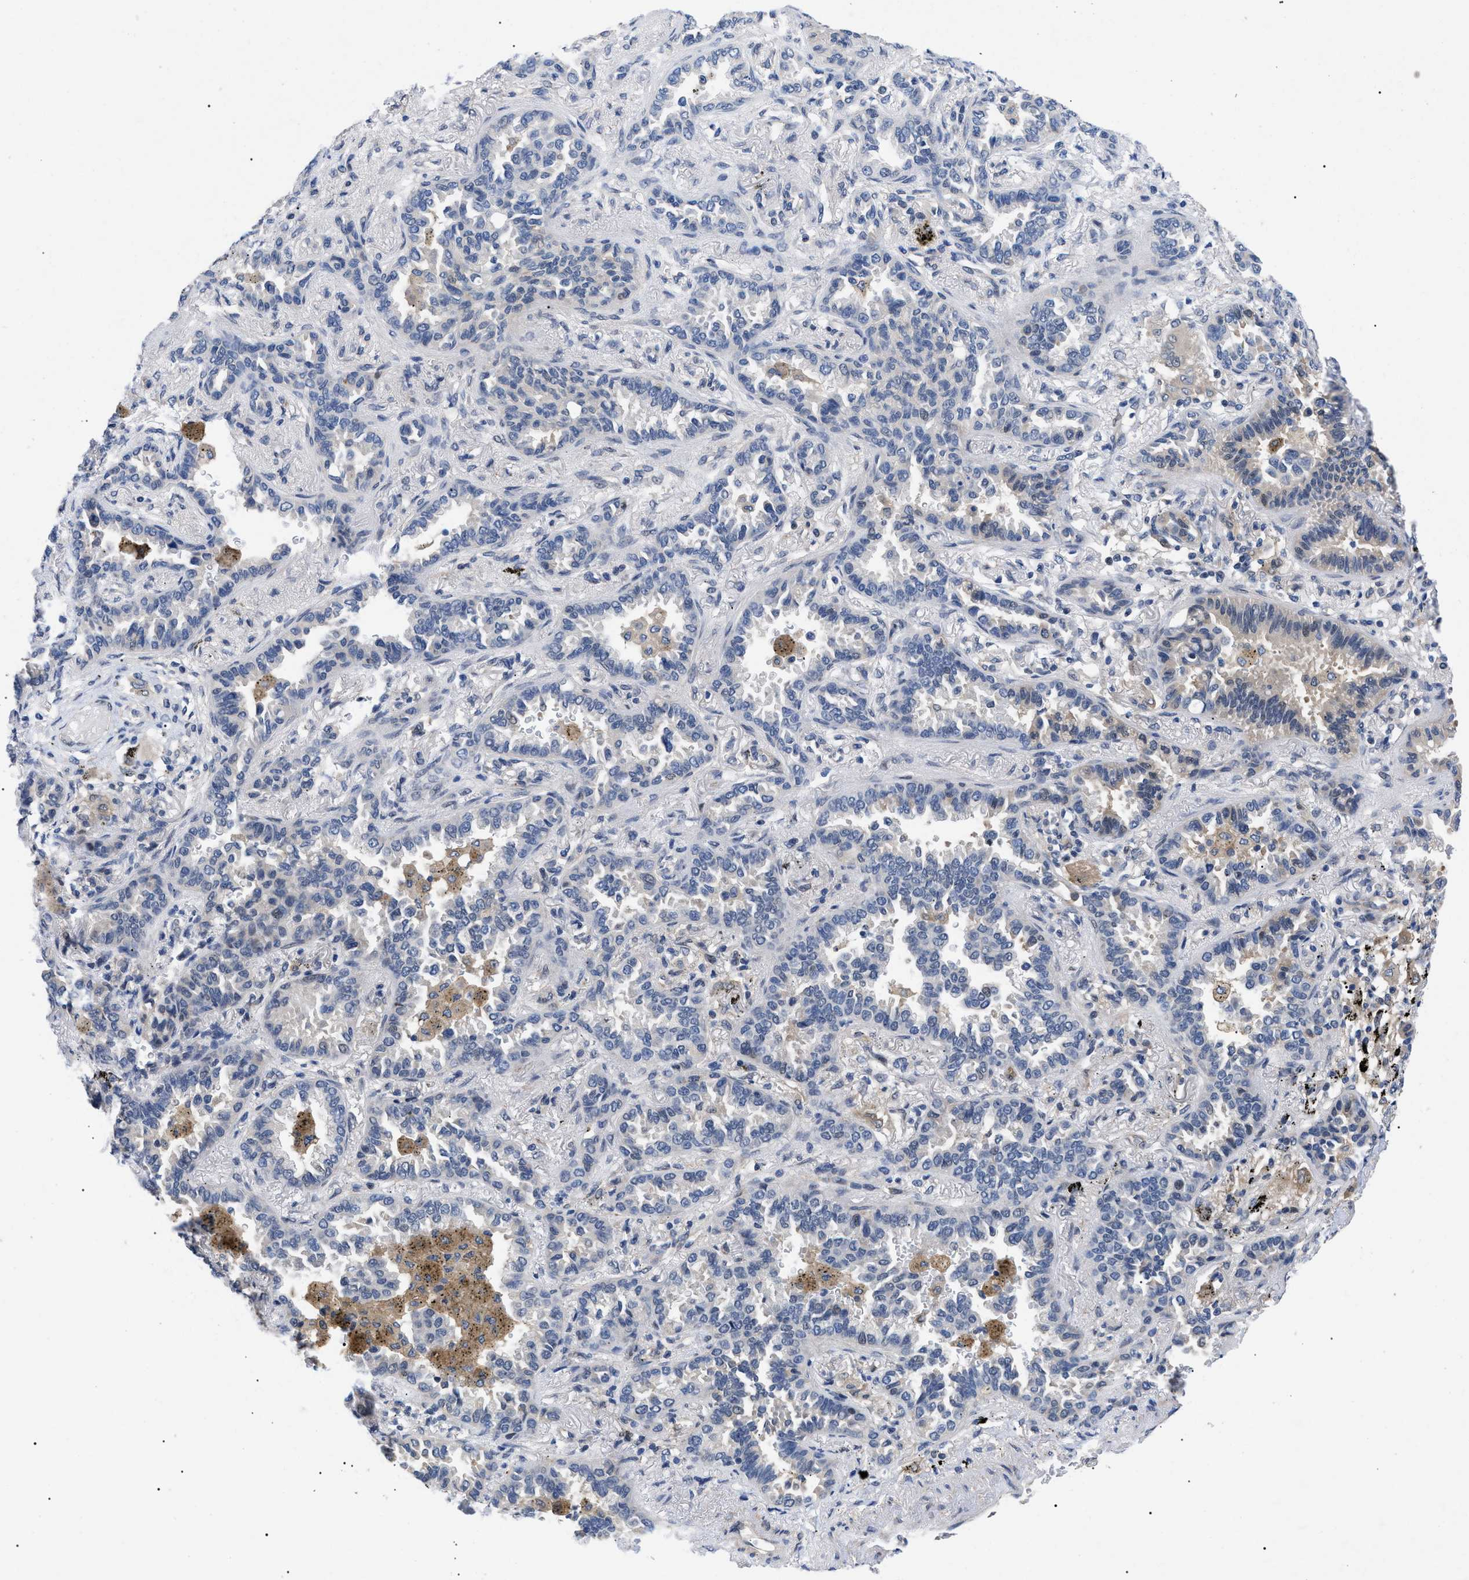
{"staining": {"intensity": "negative", "quantity": "none", "location": "none"}, "tissue": "lung cancer", "cell_type": "Tumor cells", "image_type": "cancer", "snomed": [{"axis": "morphology", "description": "Normal tissue, NOS"}, {"axis": "morphology", "description": "Adenocarcinoma, NOS"}, {"axis": "topography", "description": "Lung"}], "caption": "An IHC histopathology image of lung cancer (adenocarcinoma) is shown. There is no staining in tumor cells of lung cancer (adenocarcinoma).", "gene": "GARRE1", "patient": {"sex": "male", "age": 59}}